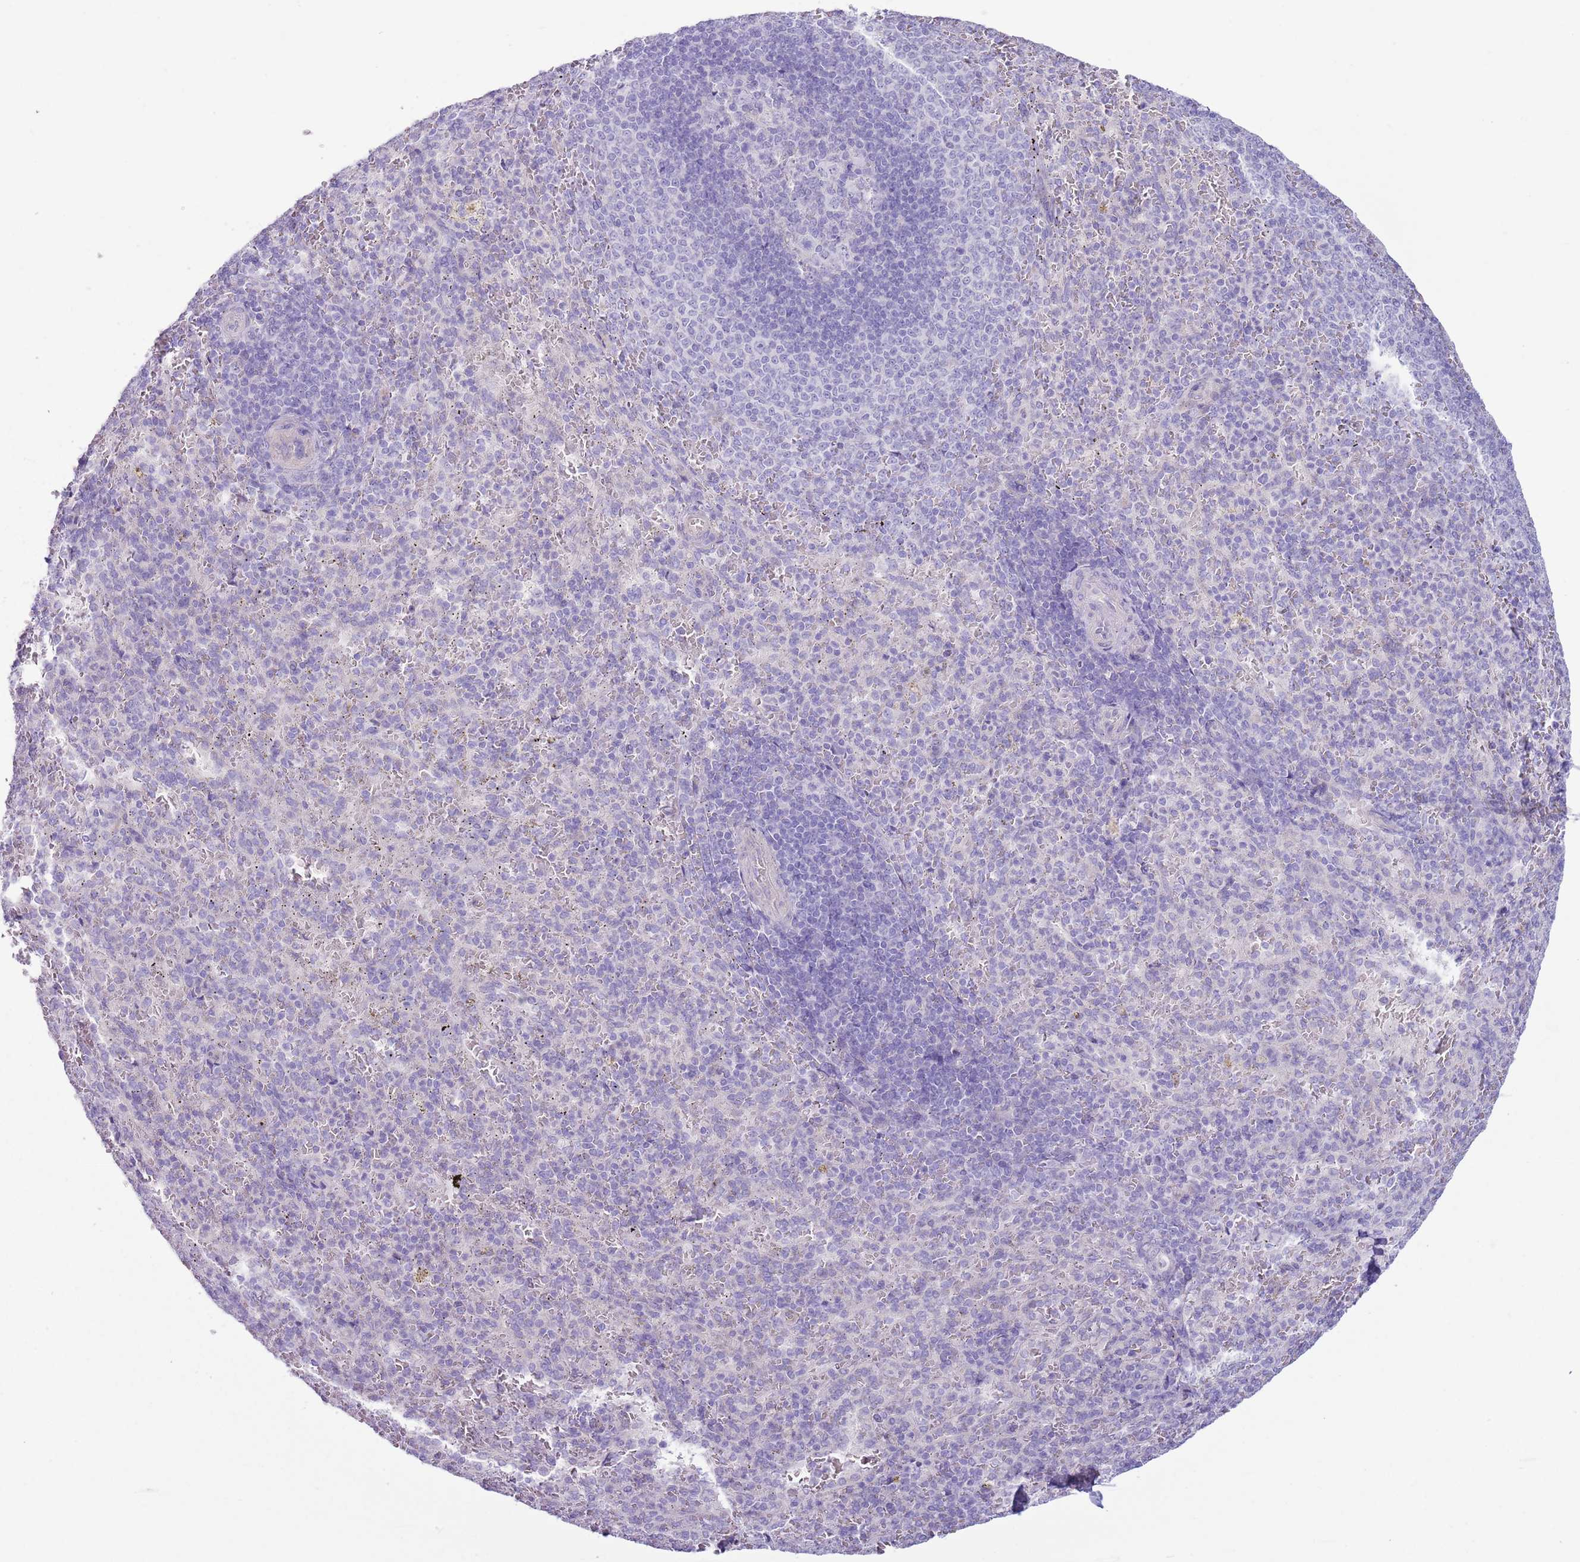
{"staining": {"intensity": "negative", "quantity": "none", "location": "none"}, "tissue": "spleen", "cell_type": "Cells in red pulp", "image_type": "normal", "snomed": [{"axis": "morphology", "description": "Normal tissue, NOS"}, {"axis": "topography", "description": "Spleen"}], "caption": "Protein analysis of normal spleen reveals no significant staining in cells in red pulp.", "gene": "CFH", "patient": {"sex": "female", "age": 21}}